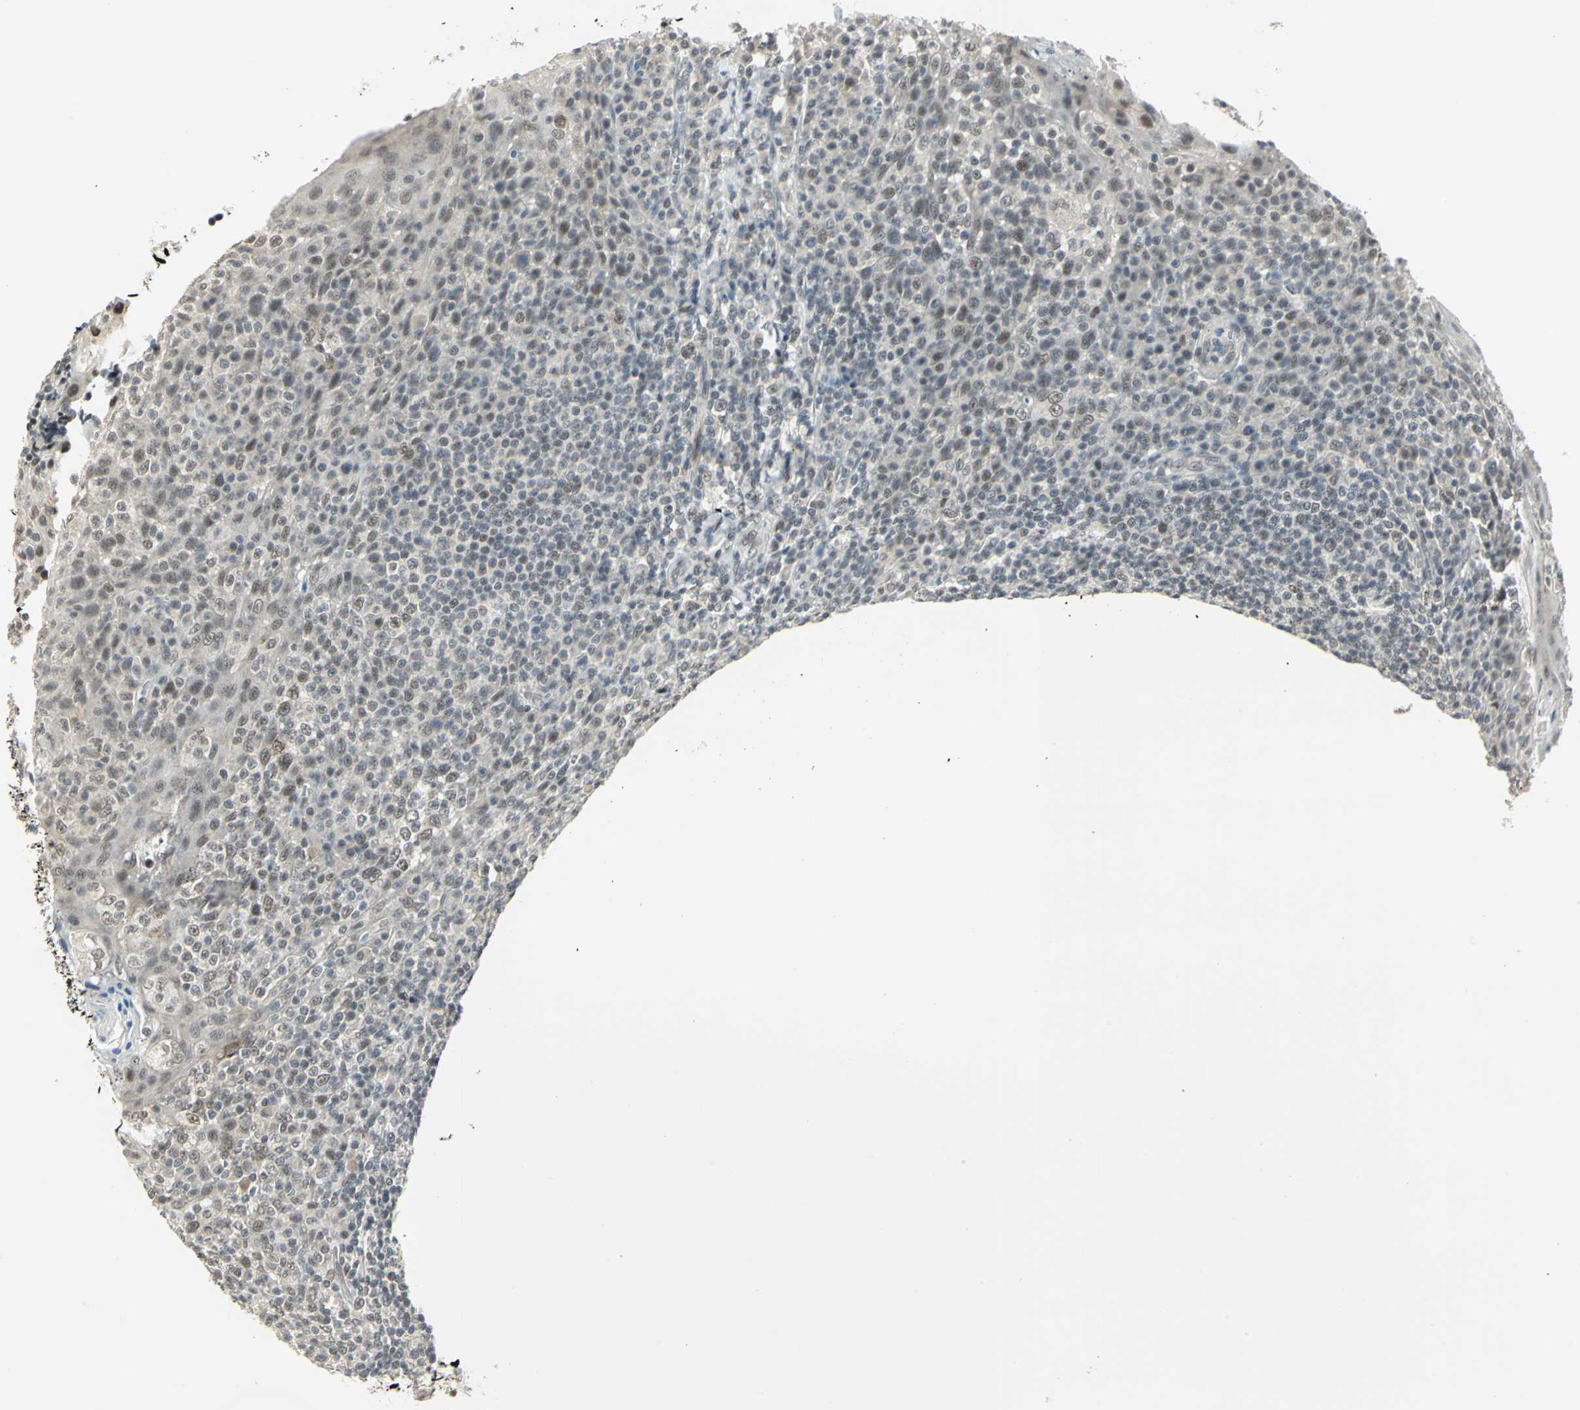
{"staining": {"intensity": "moderate", "quantity": "25%-75%", "location": "nuclear"}, "tissue": "tonsil", "cell_type": "Germinal center cells", "image_type": "normal", "snomed": [{"axis": "morphology", "description": "Normal tissue, NOS"}, {"axis": "topography", "description": "Tonsil"}], "caption": "Protein analysis of normal tonsil exhibits moderate nuclear staining in approximately 25%-75% of germinal center cells. (Brightfield microscopy of DAB IHC at high magnification).", "gene": "MTA1", "patient": {"sex": "male", "age": 31}}